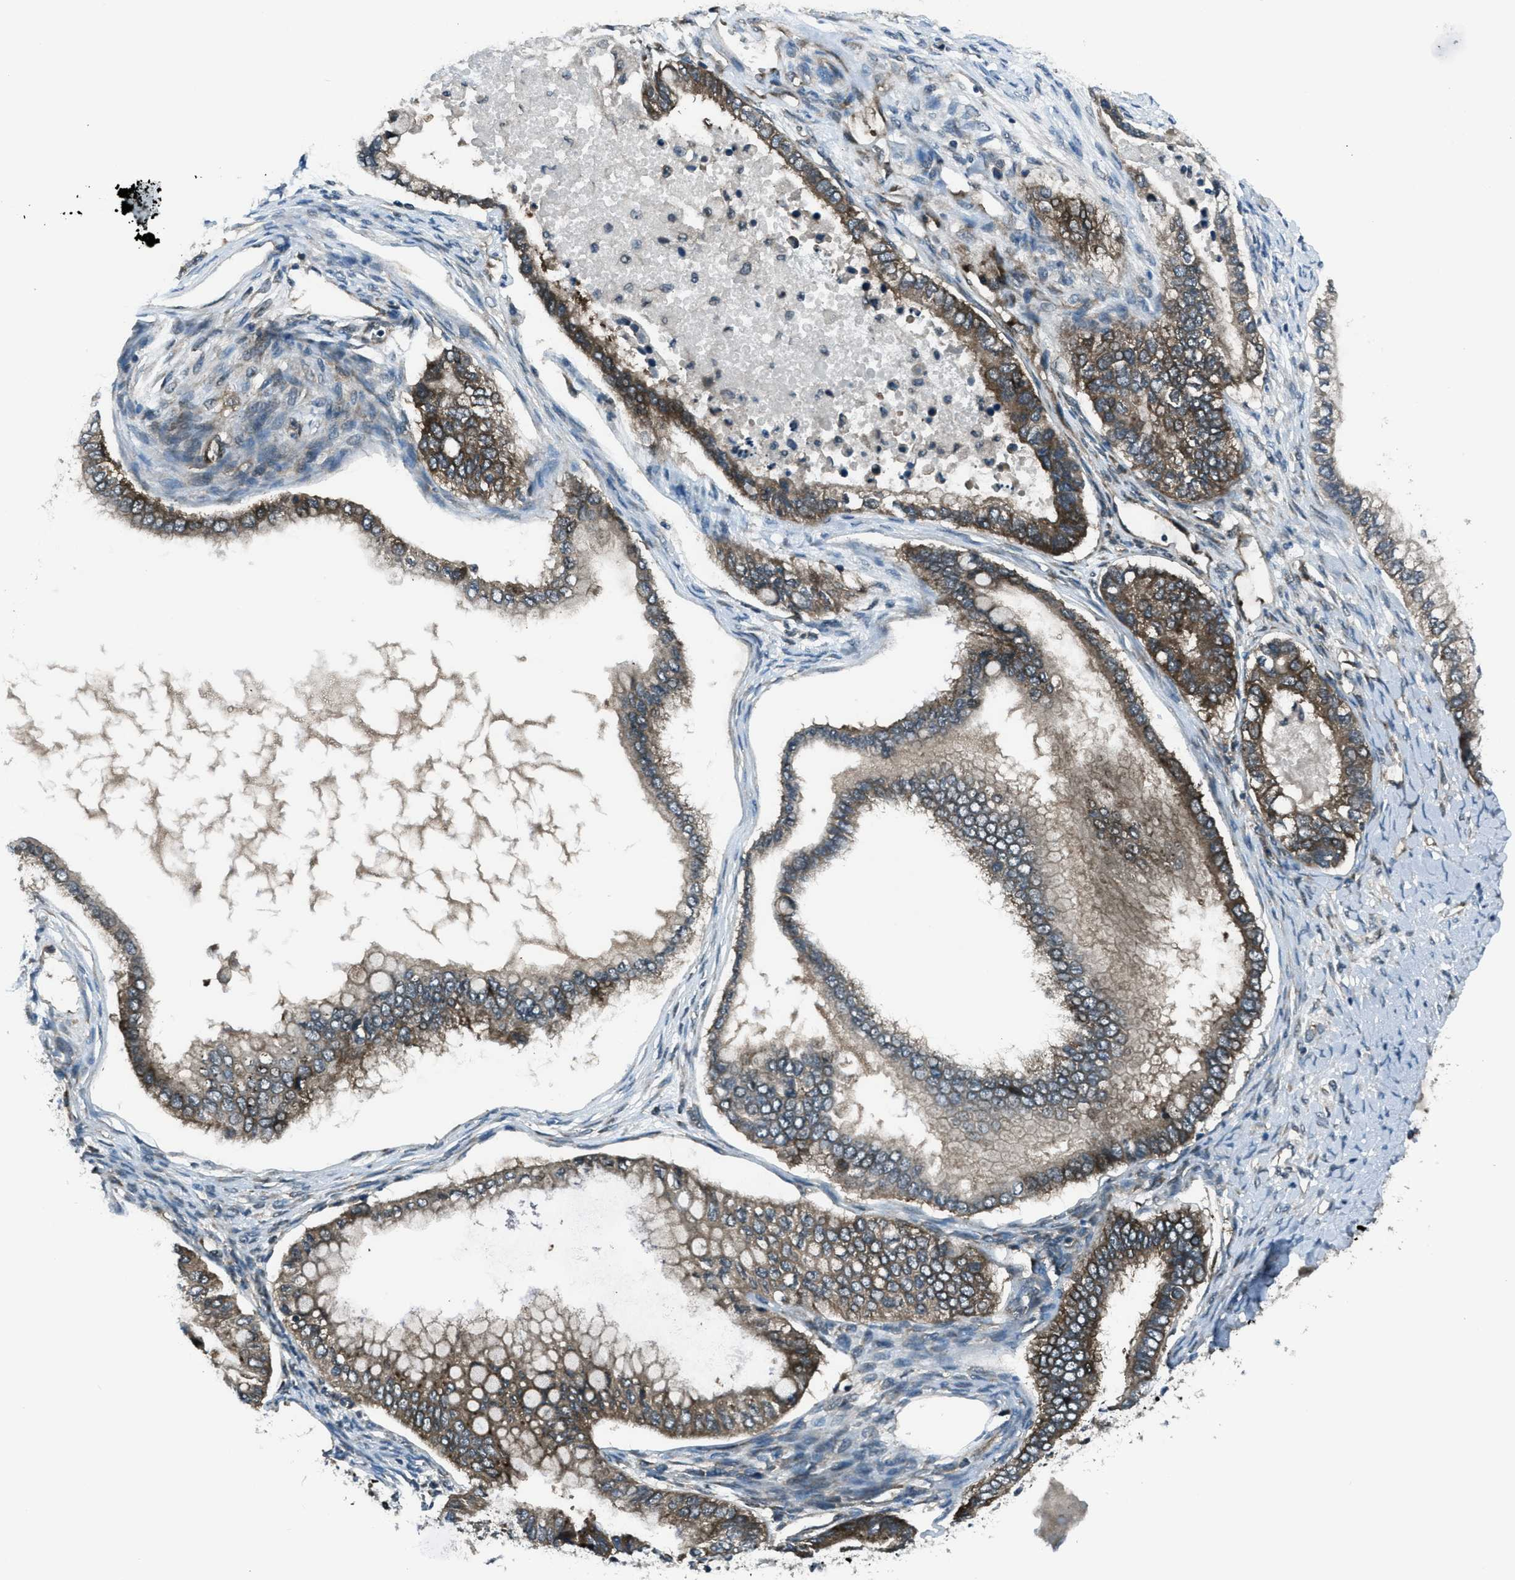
{"staining": {"intensity": "moderate", "quantity": ">75%", "location": "cytoplasmic/membranous"}, "tissue": "ovarian cancer", "cell_type": "Tumor cells", "image_type": "cancer", "snomed": [{"axis": "morphology", "description": "Cystadenocarcinoma, mucinous, NOS"}, {"axis": "topography", "description": "Ovary"}], "caption": "IHC (DAB (3,3'-diaminobenzidine)) staining of human ovarian cancer (mucinous cystadenocarcinoma) exhibits moderate cytoplasmic/membranous protein positivity in about >75% of tumor cells. The protein of interest is shown in brown color, while the nuclei are stained blue.", "gene": "ASAP2", "patient": {"sex": "female", "age": 80}}